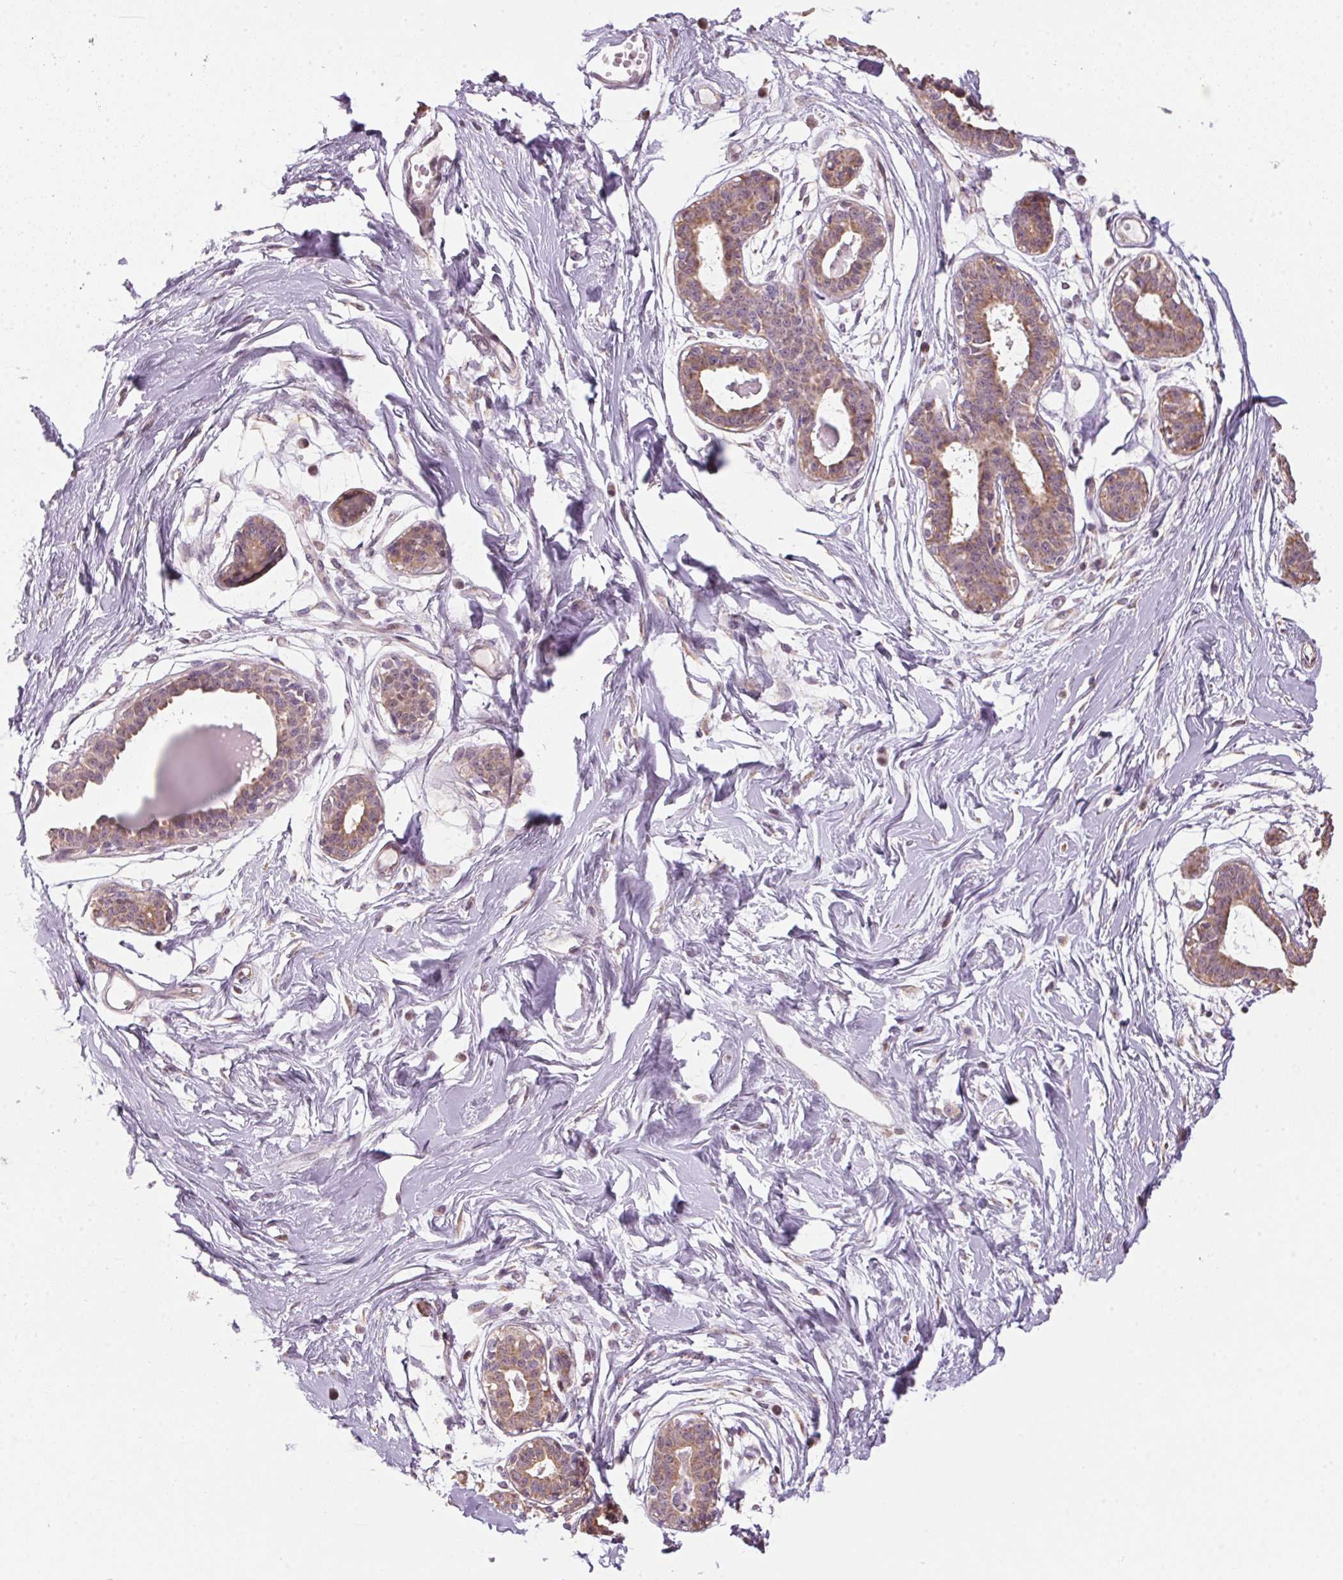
{"staining": {"intensity": "negative", "quantity": "none", "location": "none"}, "tissue": "breast", "cell_type": "Adipocytes", "image_type": "normal", "snomed": [{"axis": "morphology", "description": "Normal tissue, NOS"}, {"axis": "topography", "description": "Breast"}], "caption": "This is an immunohistochemistry (IHC) histopathology image of unremarkable breast. There is no staining in adipocytes.", "gene": "SC5D", "patient": {"sex": "female", "age": 45}}